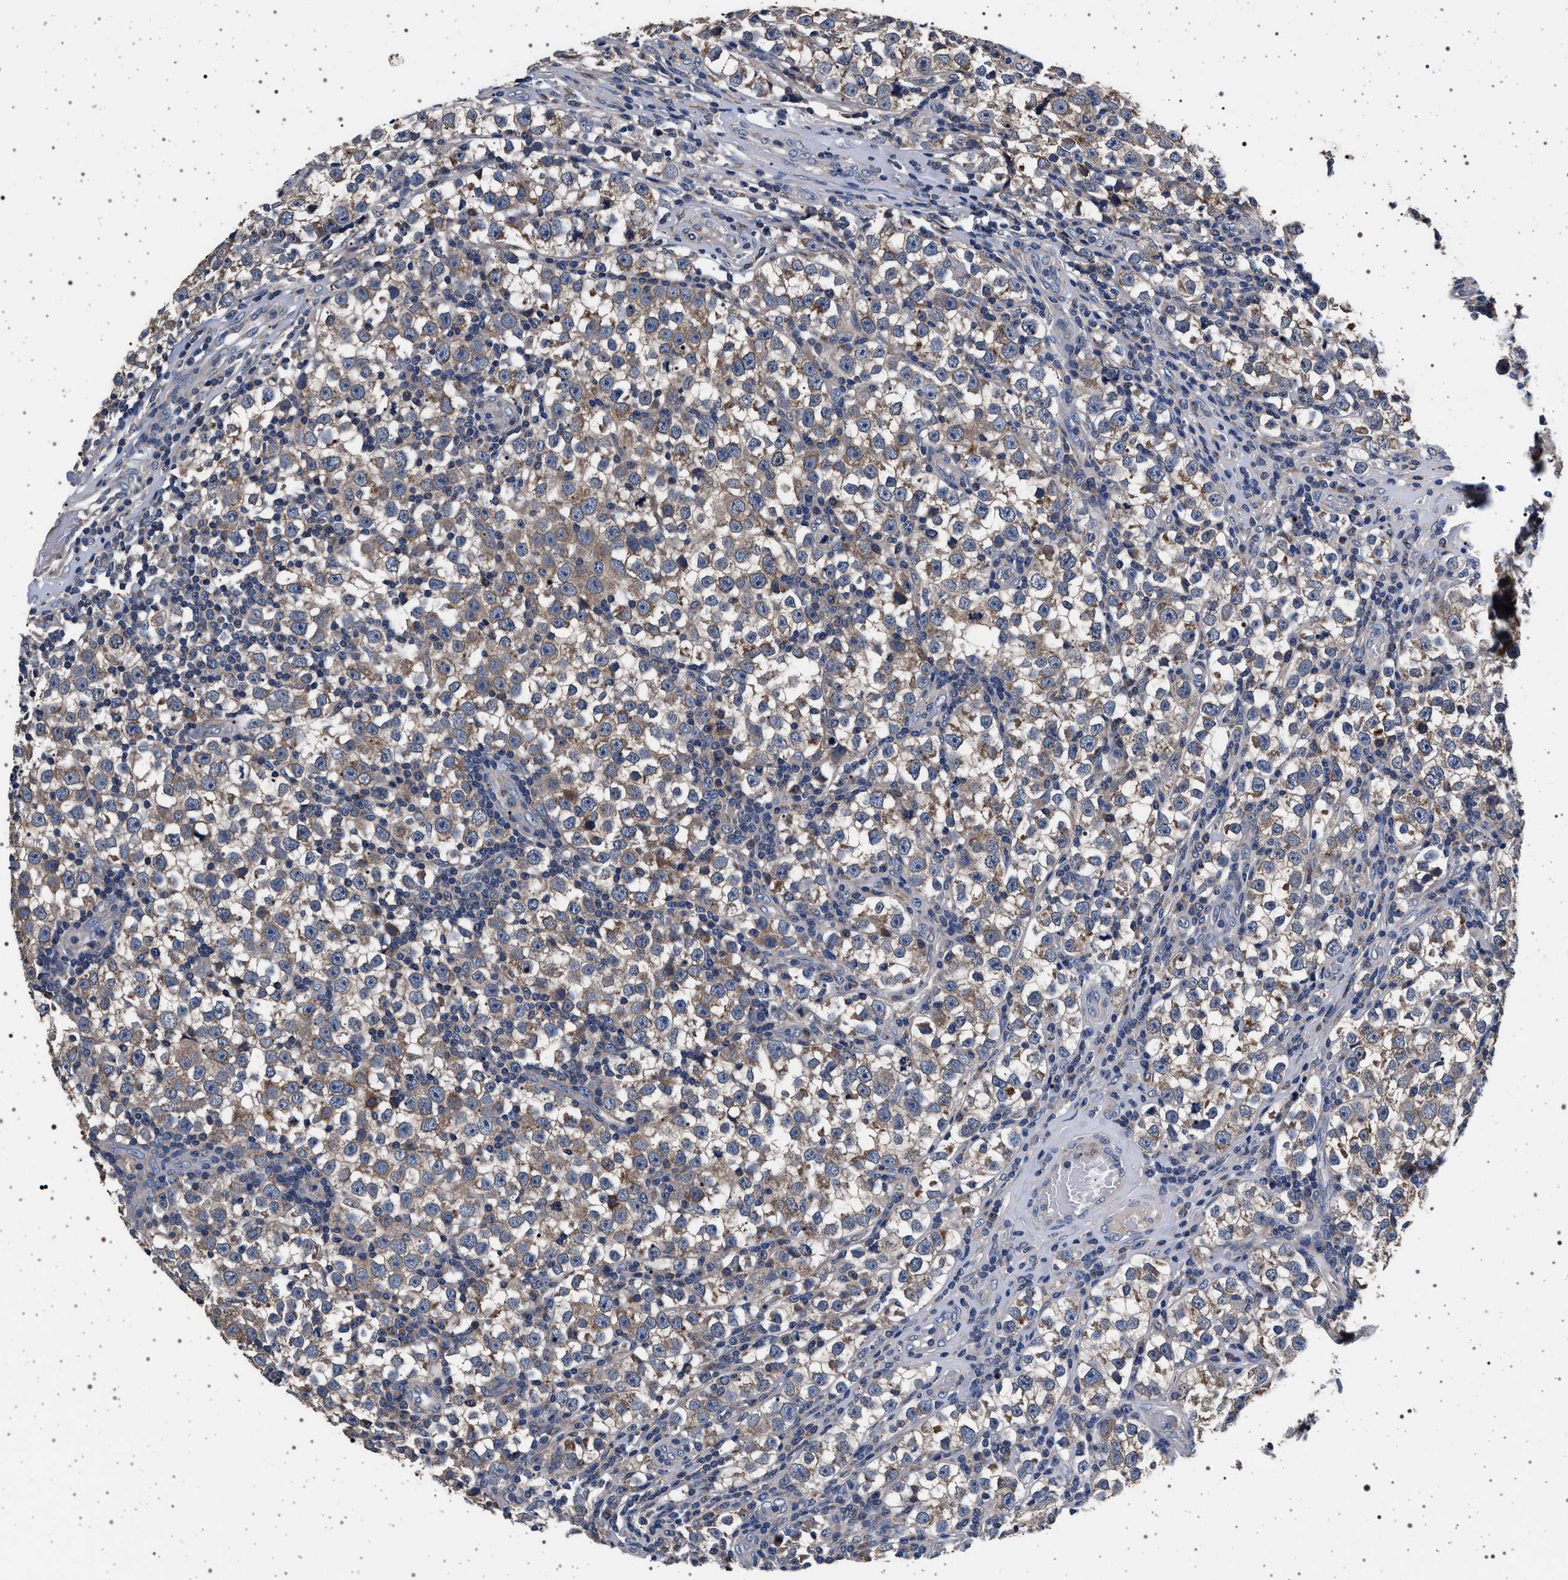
{"staining": {"intensity": "weak", "quantity": ">75%", "location": "cytoplasmic/membranous"}, "tissue": "testis cancer", "cell_type": "Tumor cells", "image_type": "cancer", "snomed": [{"axis": "morphology", "description": "Normal tissue, NOS"}, {"axis": "morphology", "description": "Seminoma, NOS"}, {"axis": "topography", "description": "Testis"}], "caption": "Testis cancer (seminoma) stained with DAB (3,3'-diaminobenzidine) immunohistochemistry (IHC) displays low levels of weak cytoplasmic/membranous expression in about >75% of tumor cells.", "gene": "MAP3K2", "patient": {"sex": "male", "age": 43}}